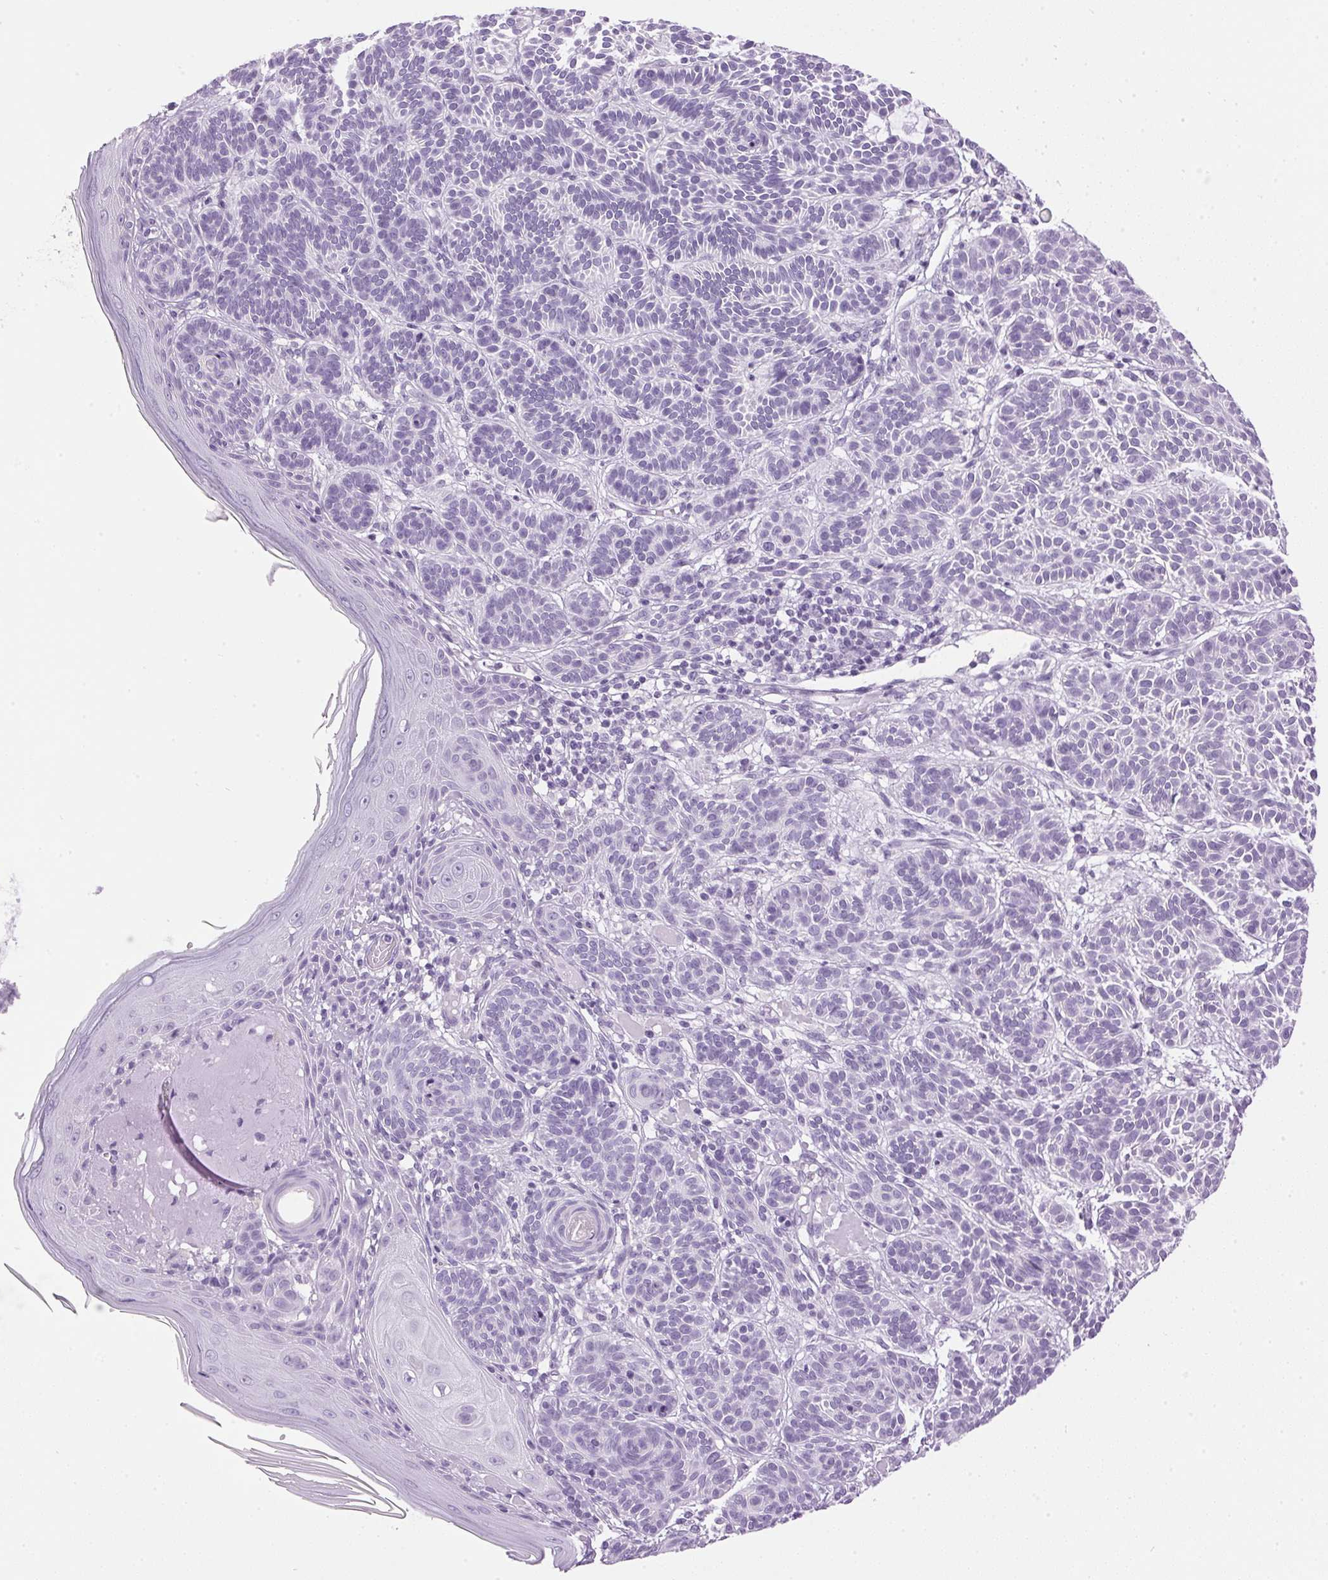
{"staining": {"intensity": "negative", "quantity": "none", "location": "none"}, "tissue": "skin cancer", "cell_type": "Tumor cells", "image_type": "cancer", "snomed": [{"axis": "morphology", "description": "Basal cell carcinoma"}, {"axis": "topography", "description": "Skin"}], "caption": "Immunohistochemical staining of skin basal cell carcinoma exhibits no significant staining in tumor cells.", "gene": "SP7", "patient": {"sex": "male", "age": 85}}